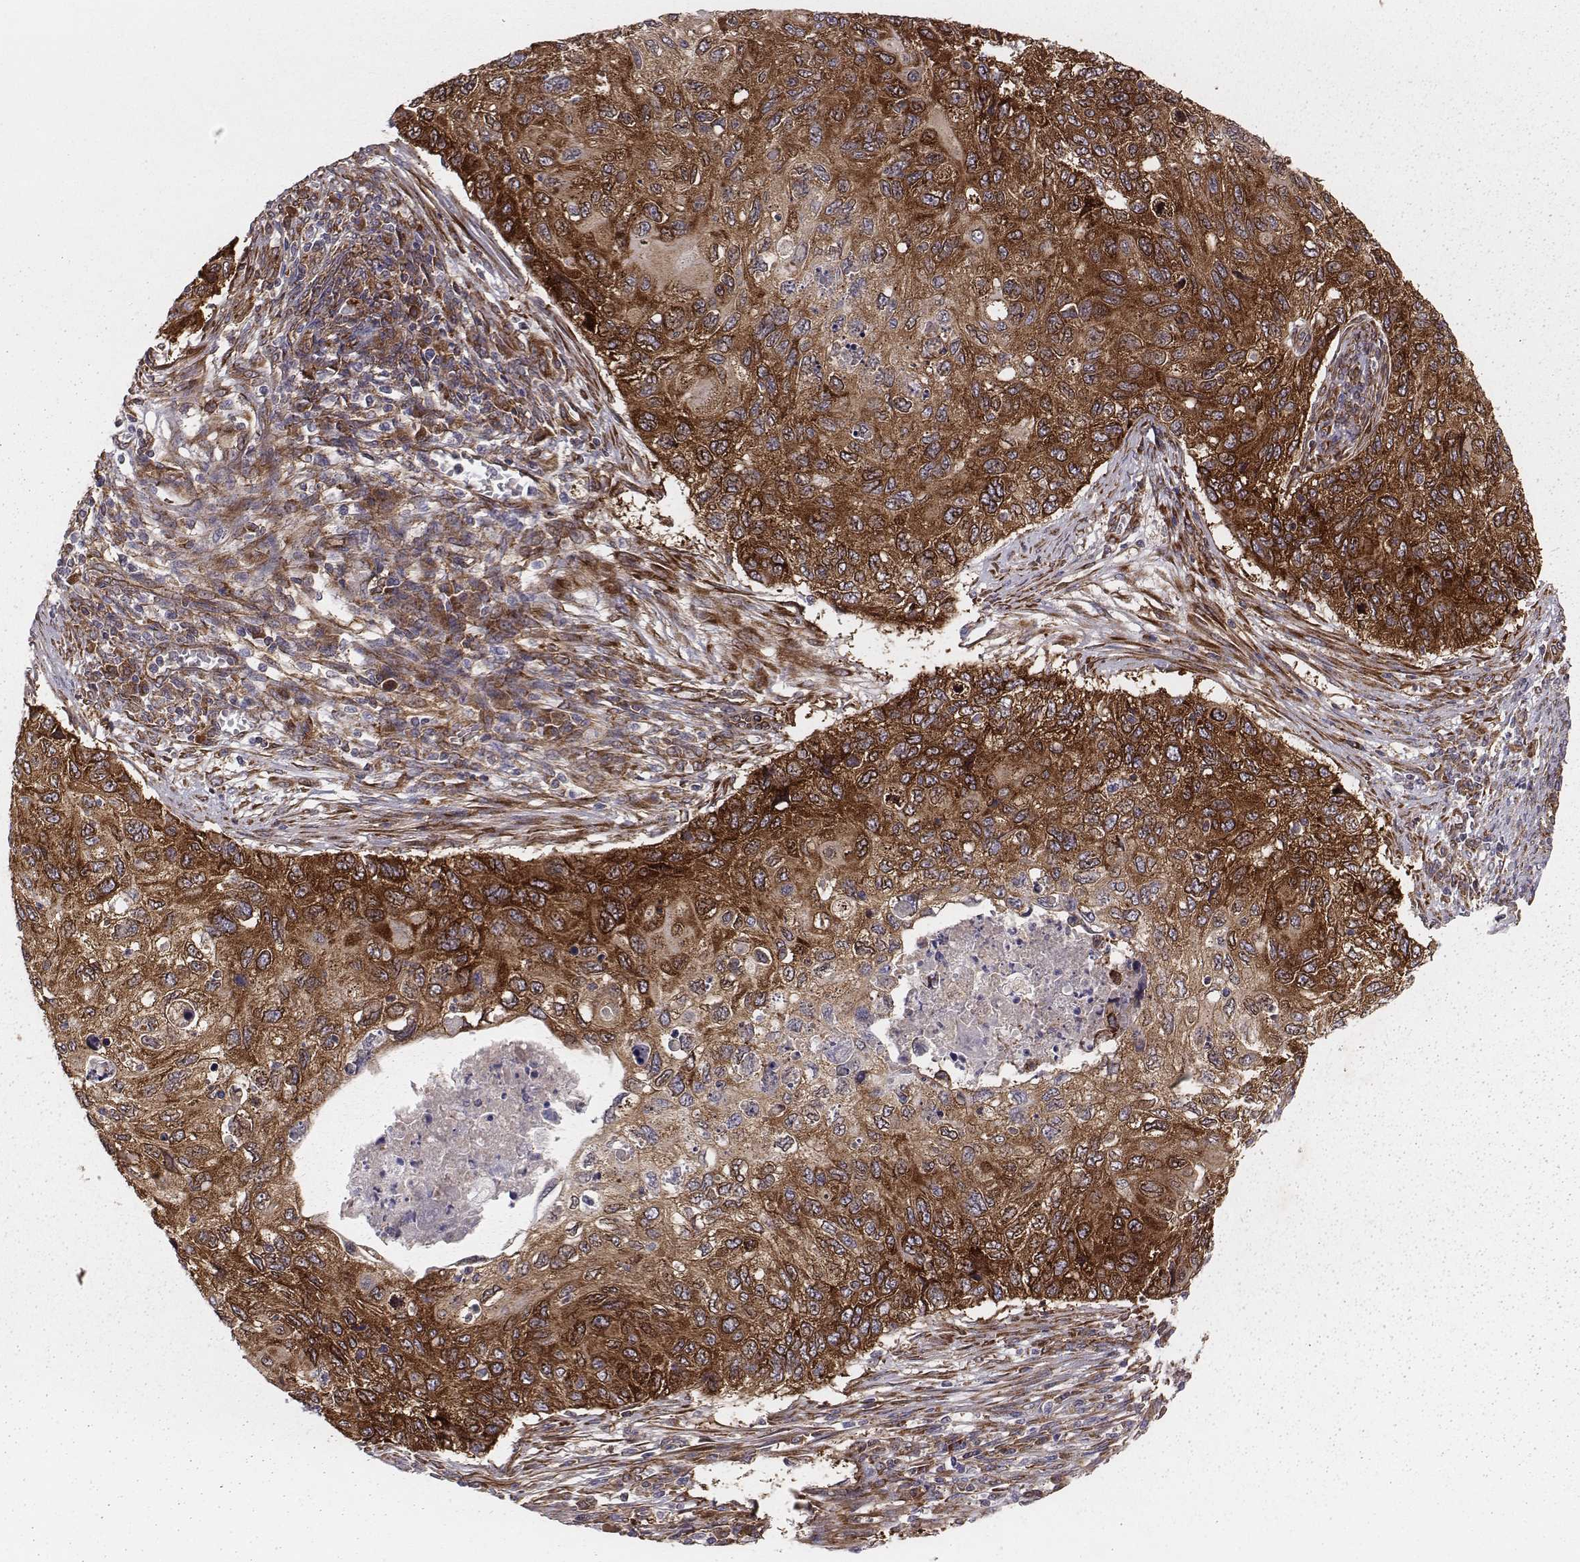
{"staining": {"intensity": "strong", "quantity": ">75%", "location": "cytoplasmic/membranous"}, "tissue": "cervical cancer", "cell_type": "Tumor cells", "image_type": "cancer", "snomed": [{"axis": "morphology", "description": "Squamous cell carcinoma, NOS"}, {"axis": "topography", "description": "Cervix"}], "caption": "Brown immunohistochemical staining in human squamous cell carcinoma (cervical) demonstrates strong cytoplasmic/membranous positivity in approximately >75% of tumor cells. (IHC, brightfield microscopy, high magnification).", "gene": "TXLNA", "patient": {"sex": "female", "age": 70}}